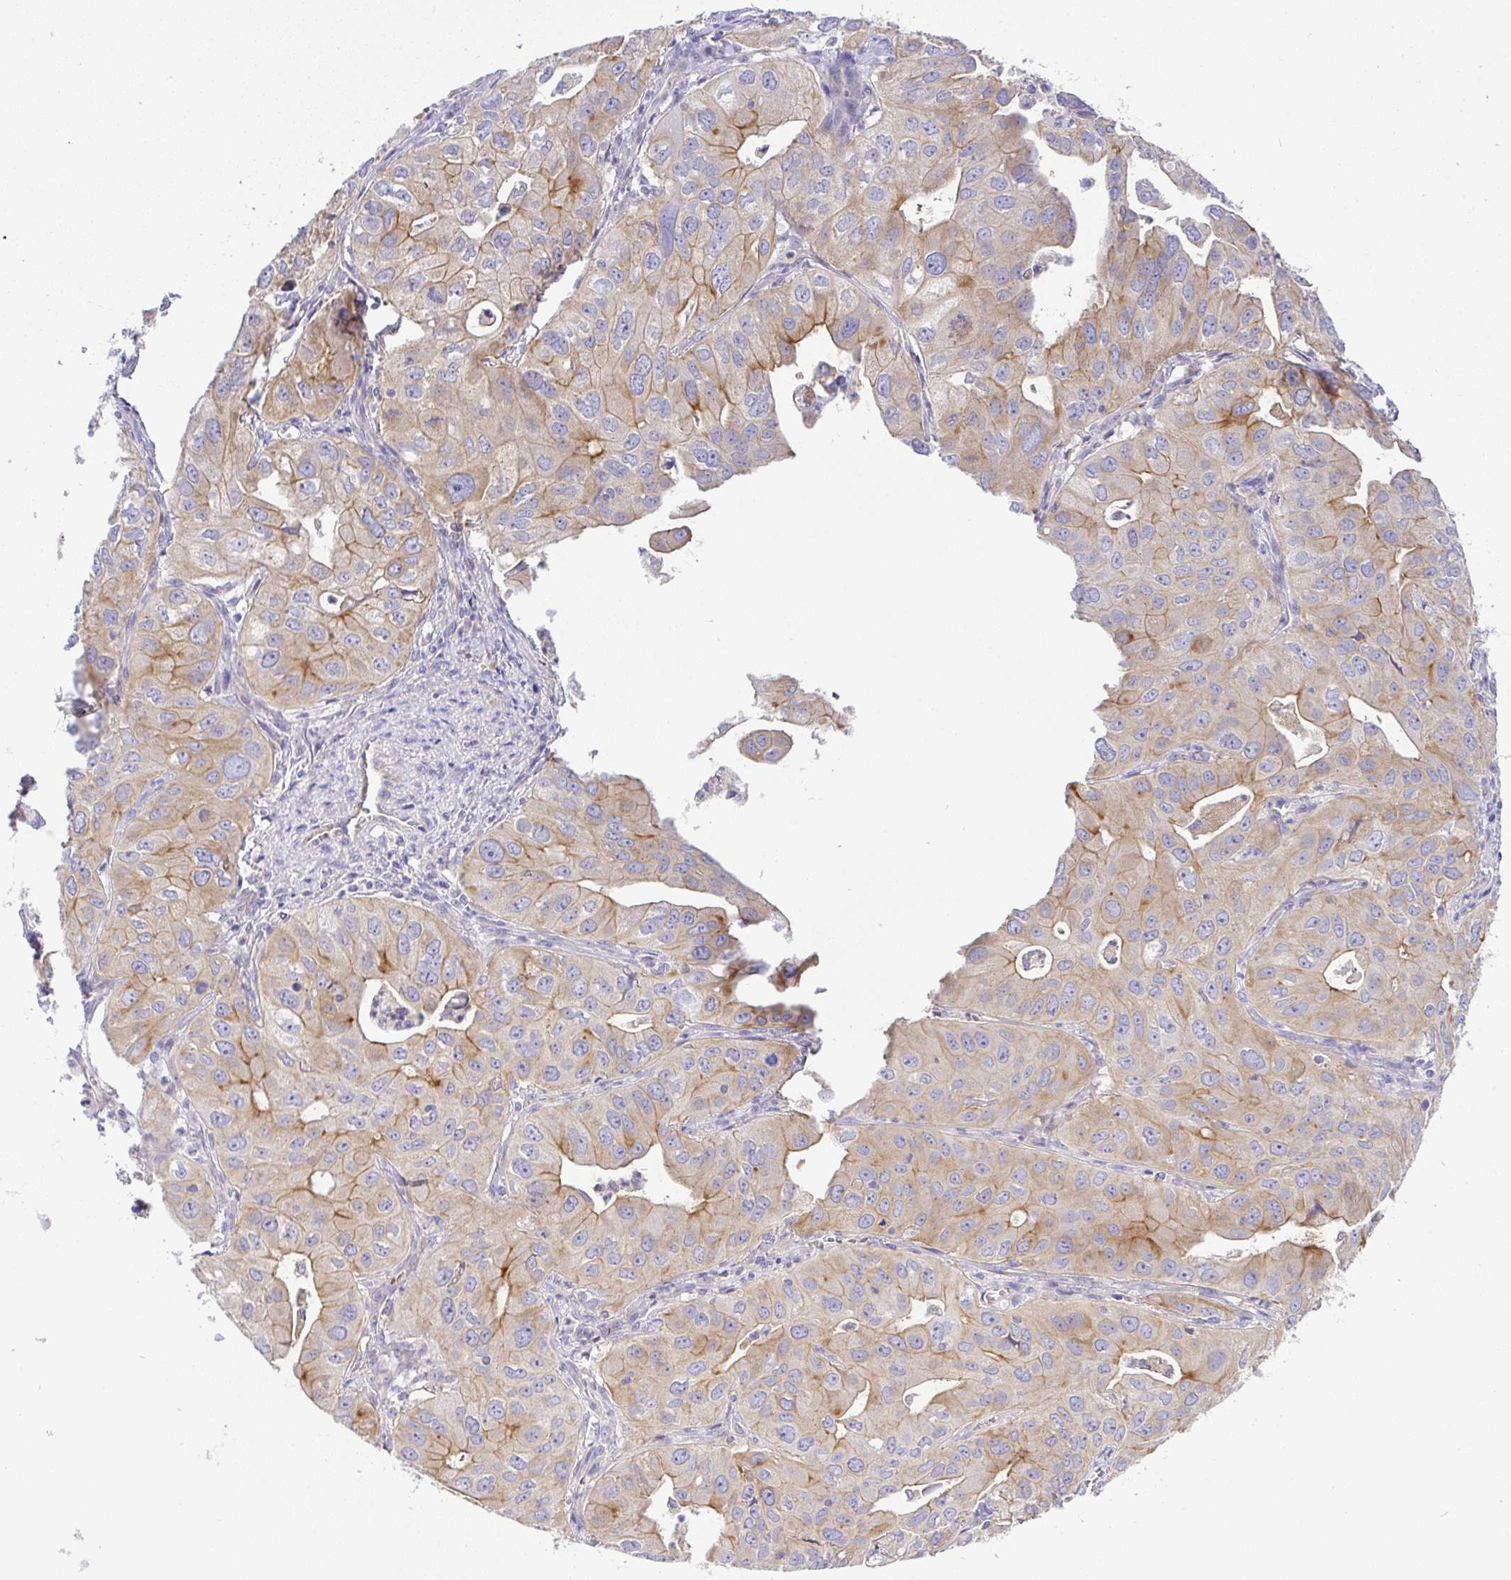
{"staining": {"intensity": "moderate", "quantity": "25%-75%", "location": "cytoplasmic/membranous"}, "tissue": "lung cancer", "cell_type": "Tumor cells", "image_type": "cancer", "snomed": [{"axis": "morphology", "description": "Adenocarcinoma, NOS"}, {"axis": "topography", "description": "Lung"}], "caption": "Human lung cancer stained with a protein marker demonstrates moderate staining in tumor cells.", "gene": "FAM177A1", "patient": {"sex": "male", "age": 48}}